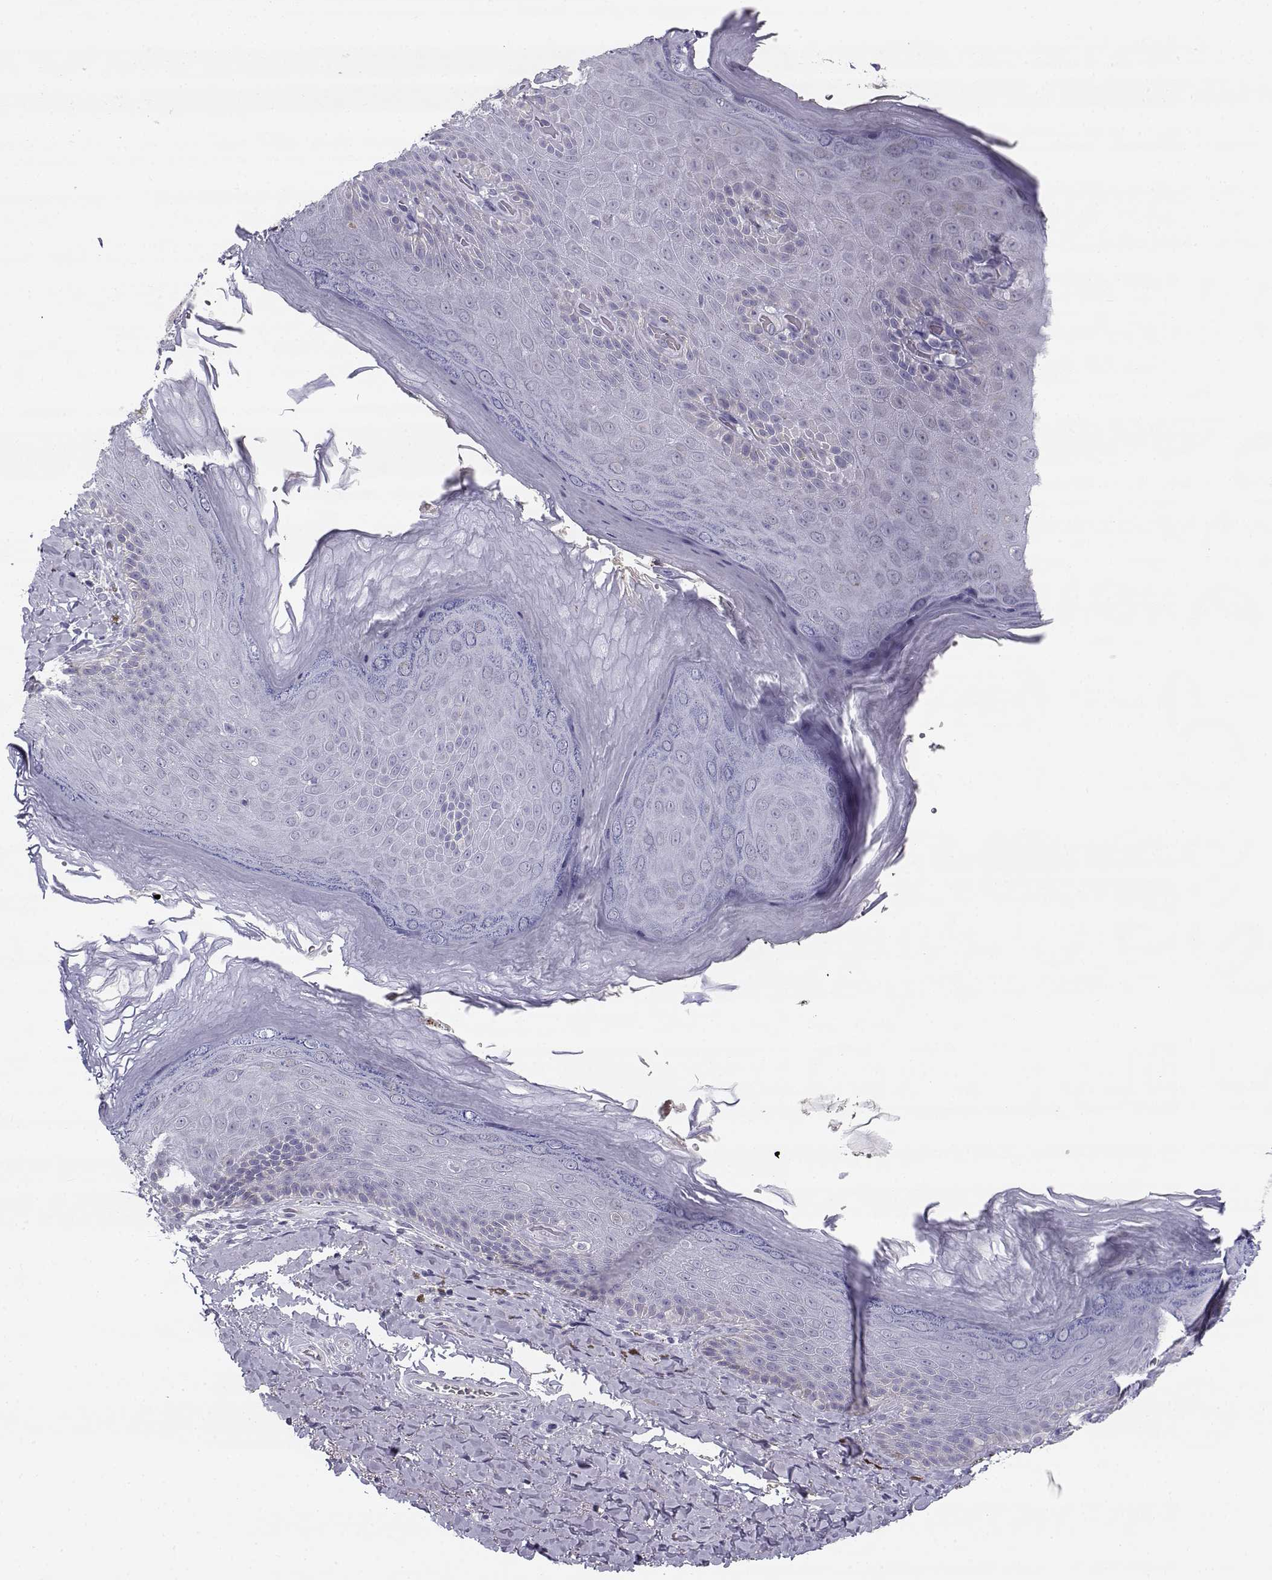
{"staining": {"intensity": "negative", "quantity": "none", "location": "none"}, "tissue": "skin", "cell_type": "Epidermal cells", "image_type": "normal", "snomed": [{"axis": "morphology", "description": "Normal tissue, NOS"}, {"axis": "topography", "description": "Anal"}], "caption": "There is no significant expression in epidermal cells of skin. The staining is performed using DAB brown chromogen with nuclei counter-stained in using hematoxylin.", "gene": "CREB3L3", "patient": {"sex": "male", "age": 53}}